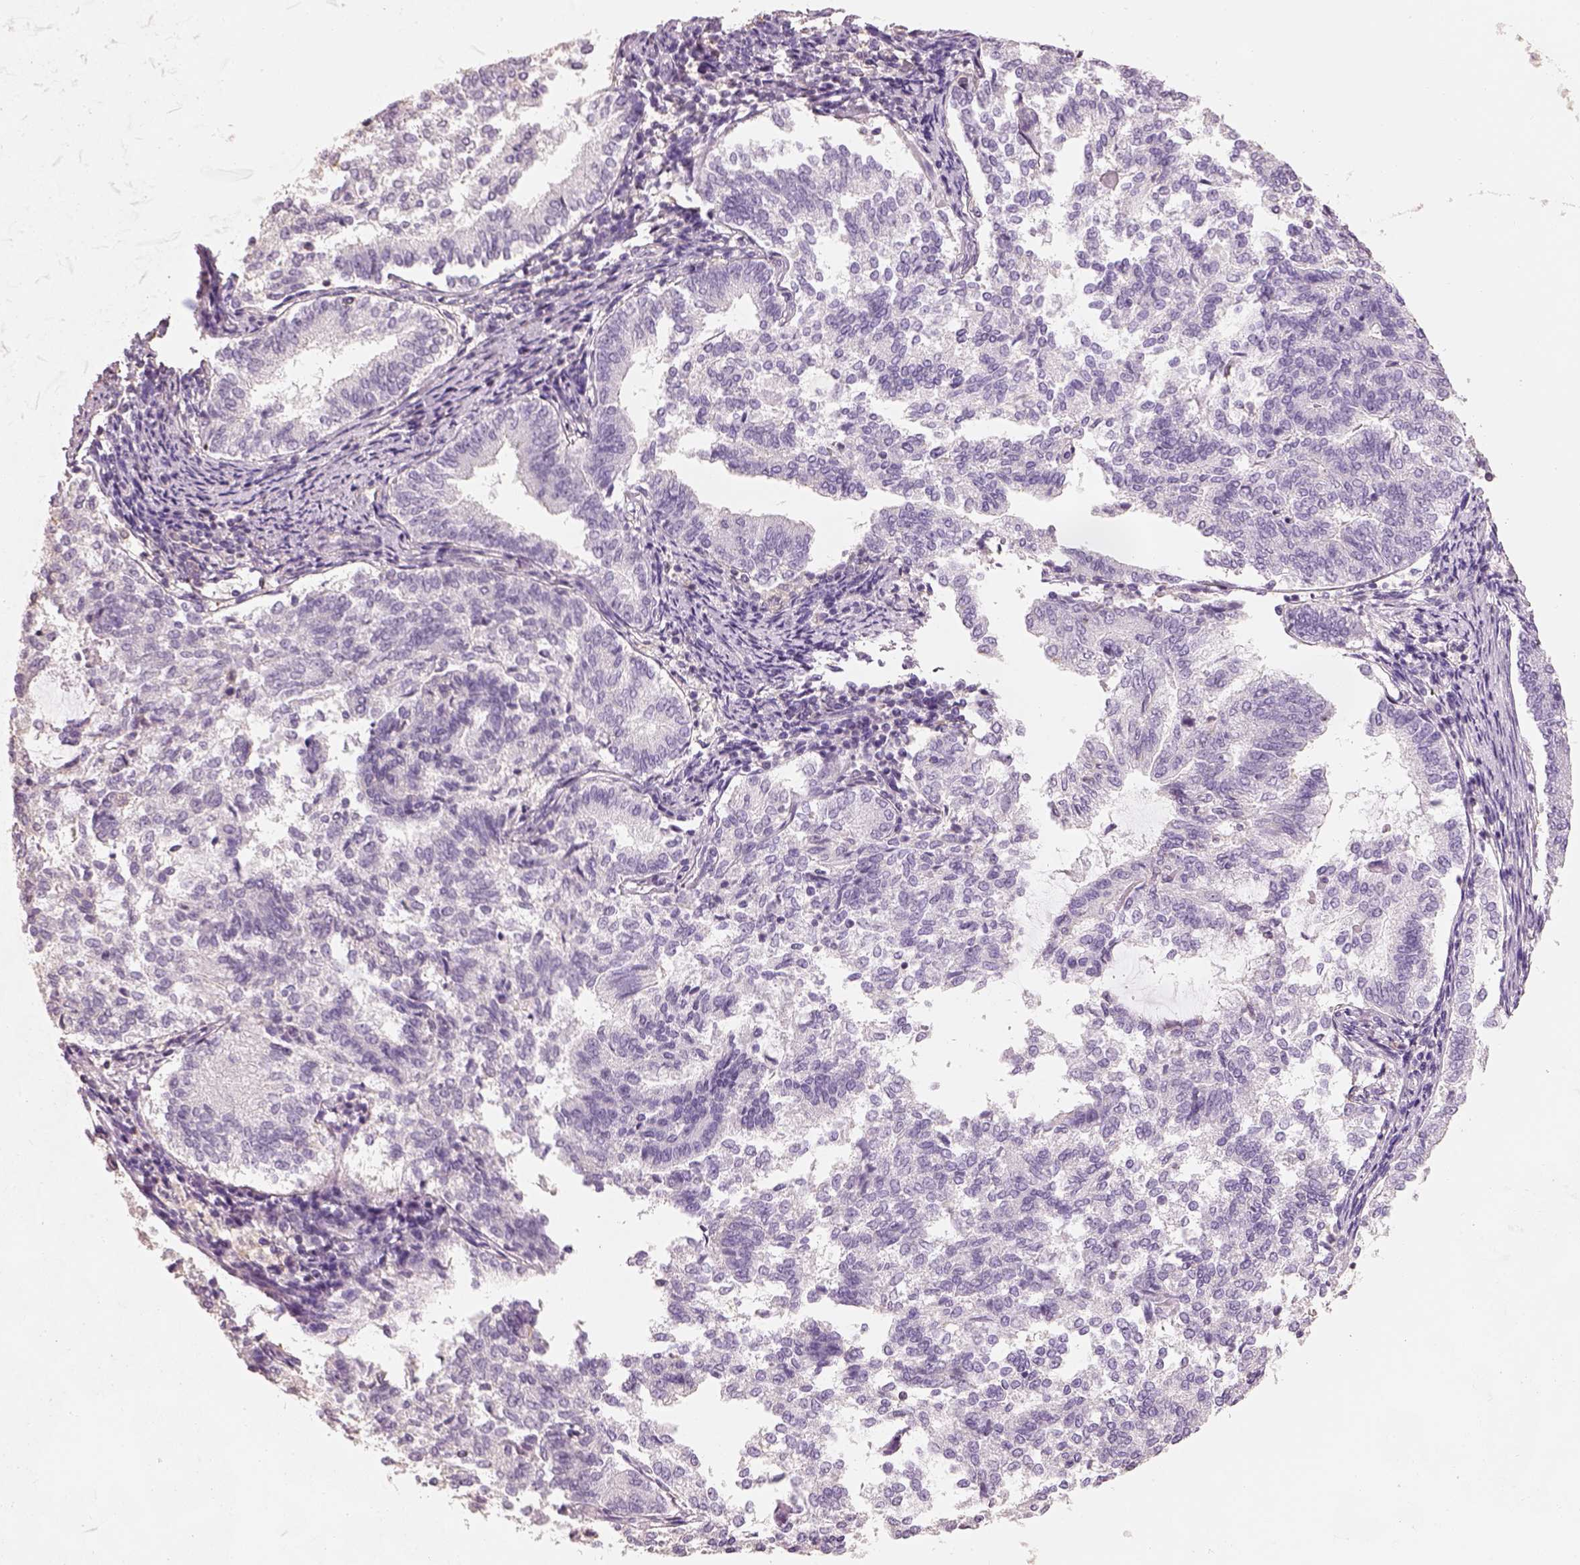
{"staining": {"intensity": "negative", "quantity": "none", "location": "none"}, "tissue": "endometrial cancer", "cell_type": "Tumor cells", "image_type": "cancer", "snomed": [{"axis": "morphology", "description": "Adenocarcinoma, NOS"}, {"axis": "topography", "description": "Endometrium"}], "caption": "High magnification brightfield microscopy of endometrial cancer (adenocarcinoma) stained with DAB (brown) and counterstained with hematoxylin (blue): tumor cells show no significant expression.", "gene": "OTUD6A", "patient": {"sex": "female", "age": 65}}